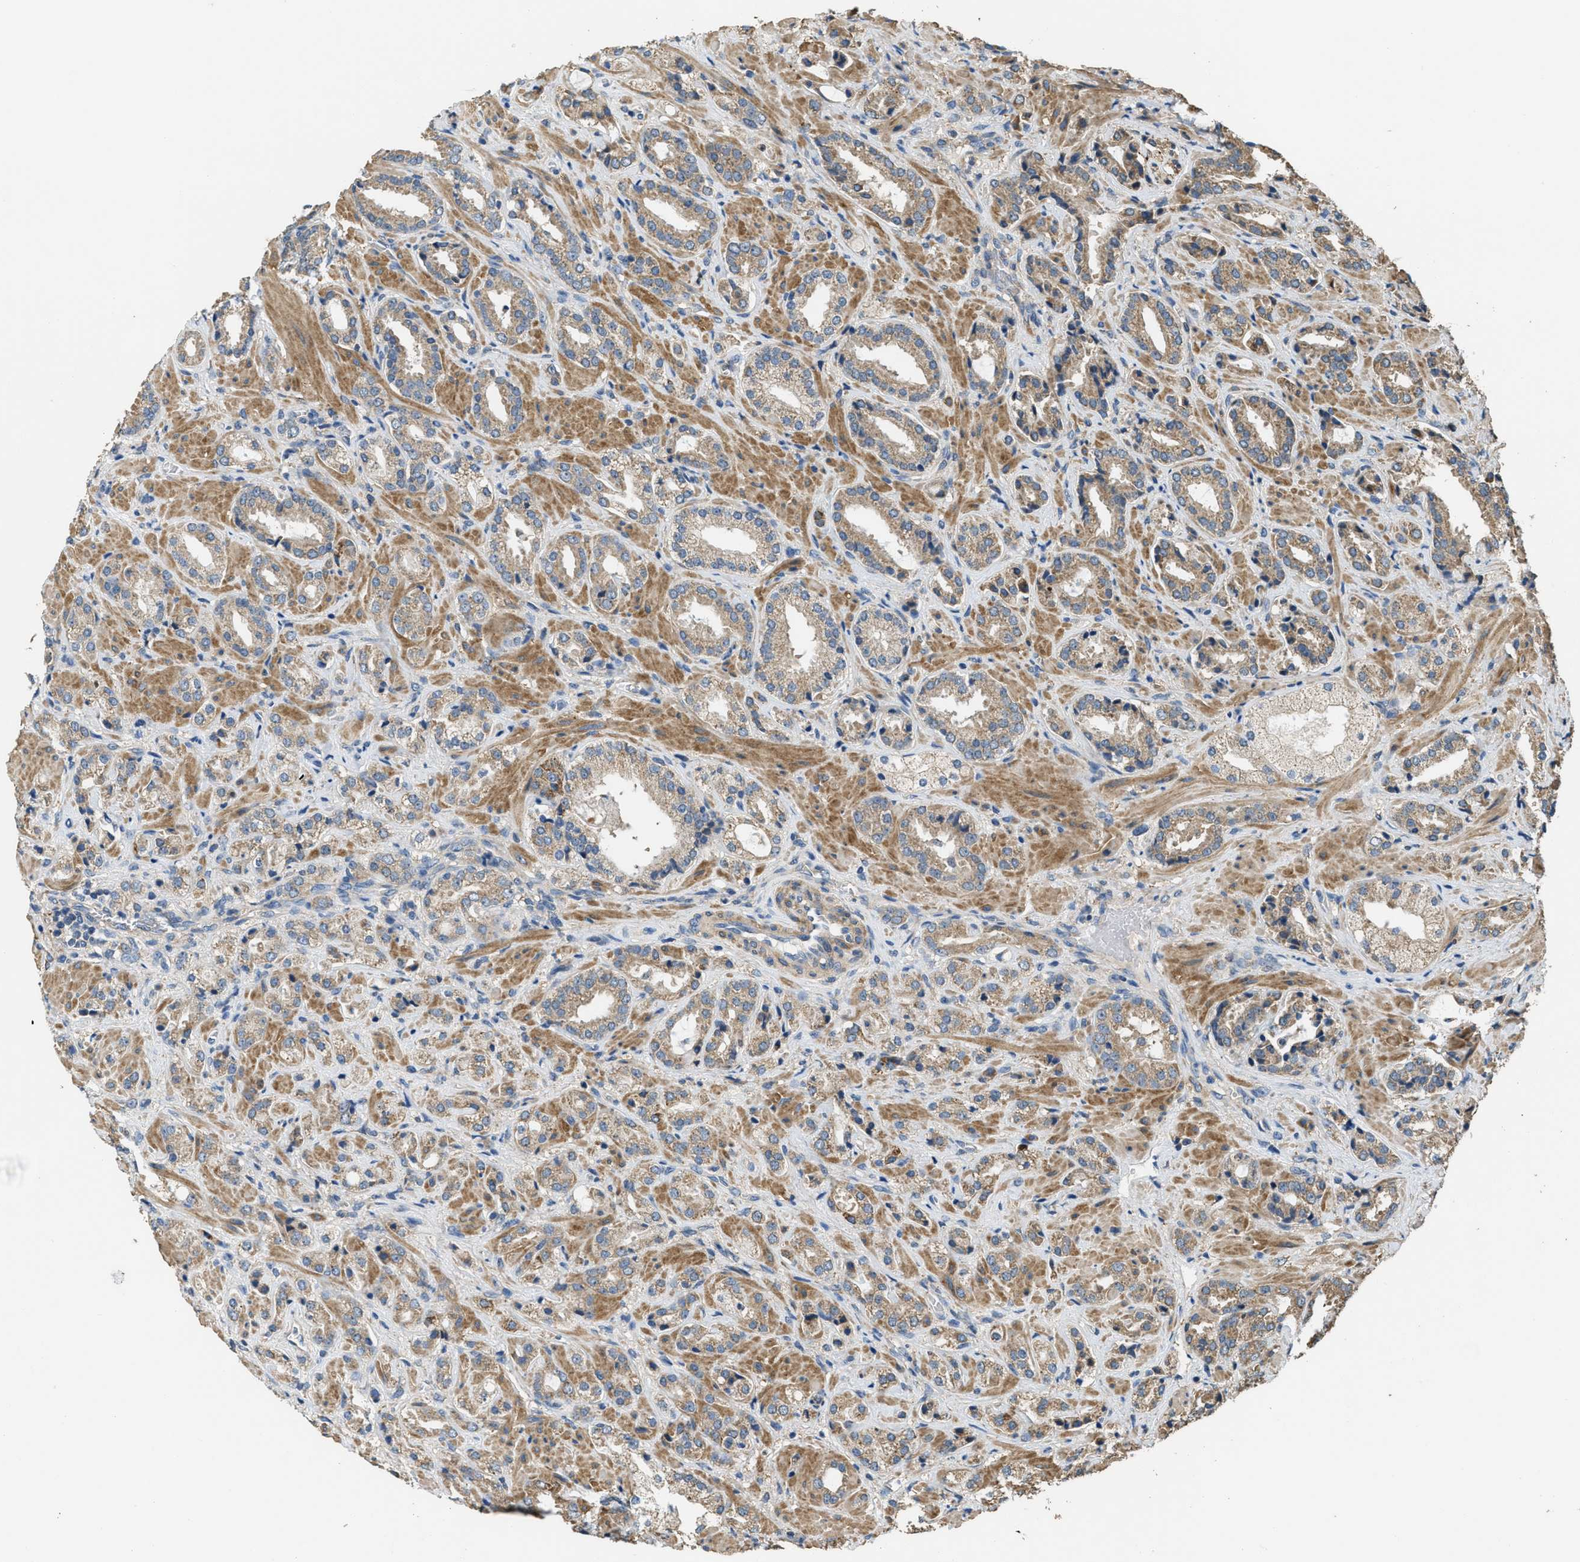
{"staining": {"intensity": "moderate", "quantity": ">75%", "location": "cytoplasmic/membranous"}, "tissue": "prostate cancer", "cell_type": "Tumor cells", "image_type": "cancer", "snomed": [{"axis": "morphology", "description": "Adenocarcinoma, High grade"}, {"axis": "topography", "description": "Prostate"}], "caption": "Immunohistochemistry of human high-grade adenocarcinoma (prostate) reveals medium levels of moderate cytoplasmic/membranous expression in about >75% of tumor cells. (brown staining indicates protein expression, while blue staining denotes nuclei).", "gene": "THBS2", "patient": {"sex": "male", "age": 64}}